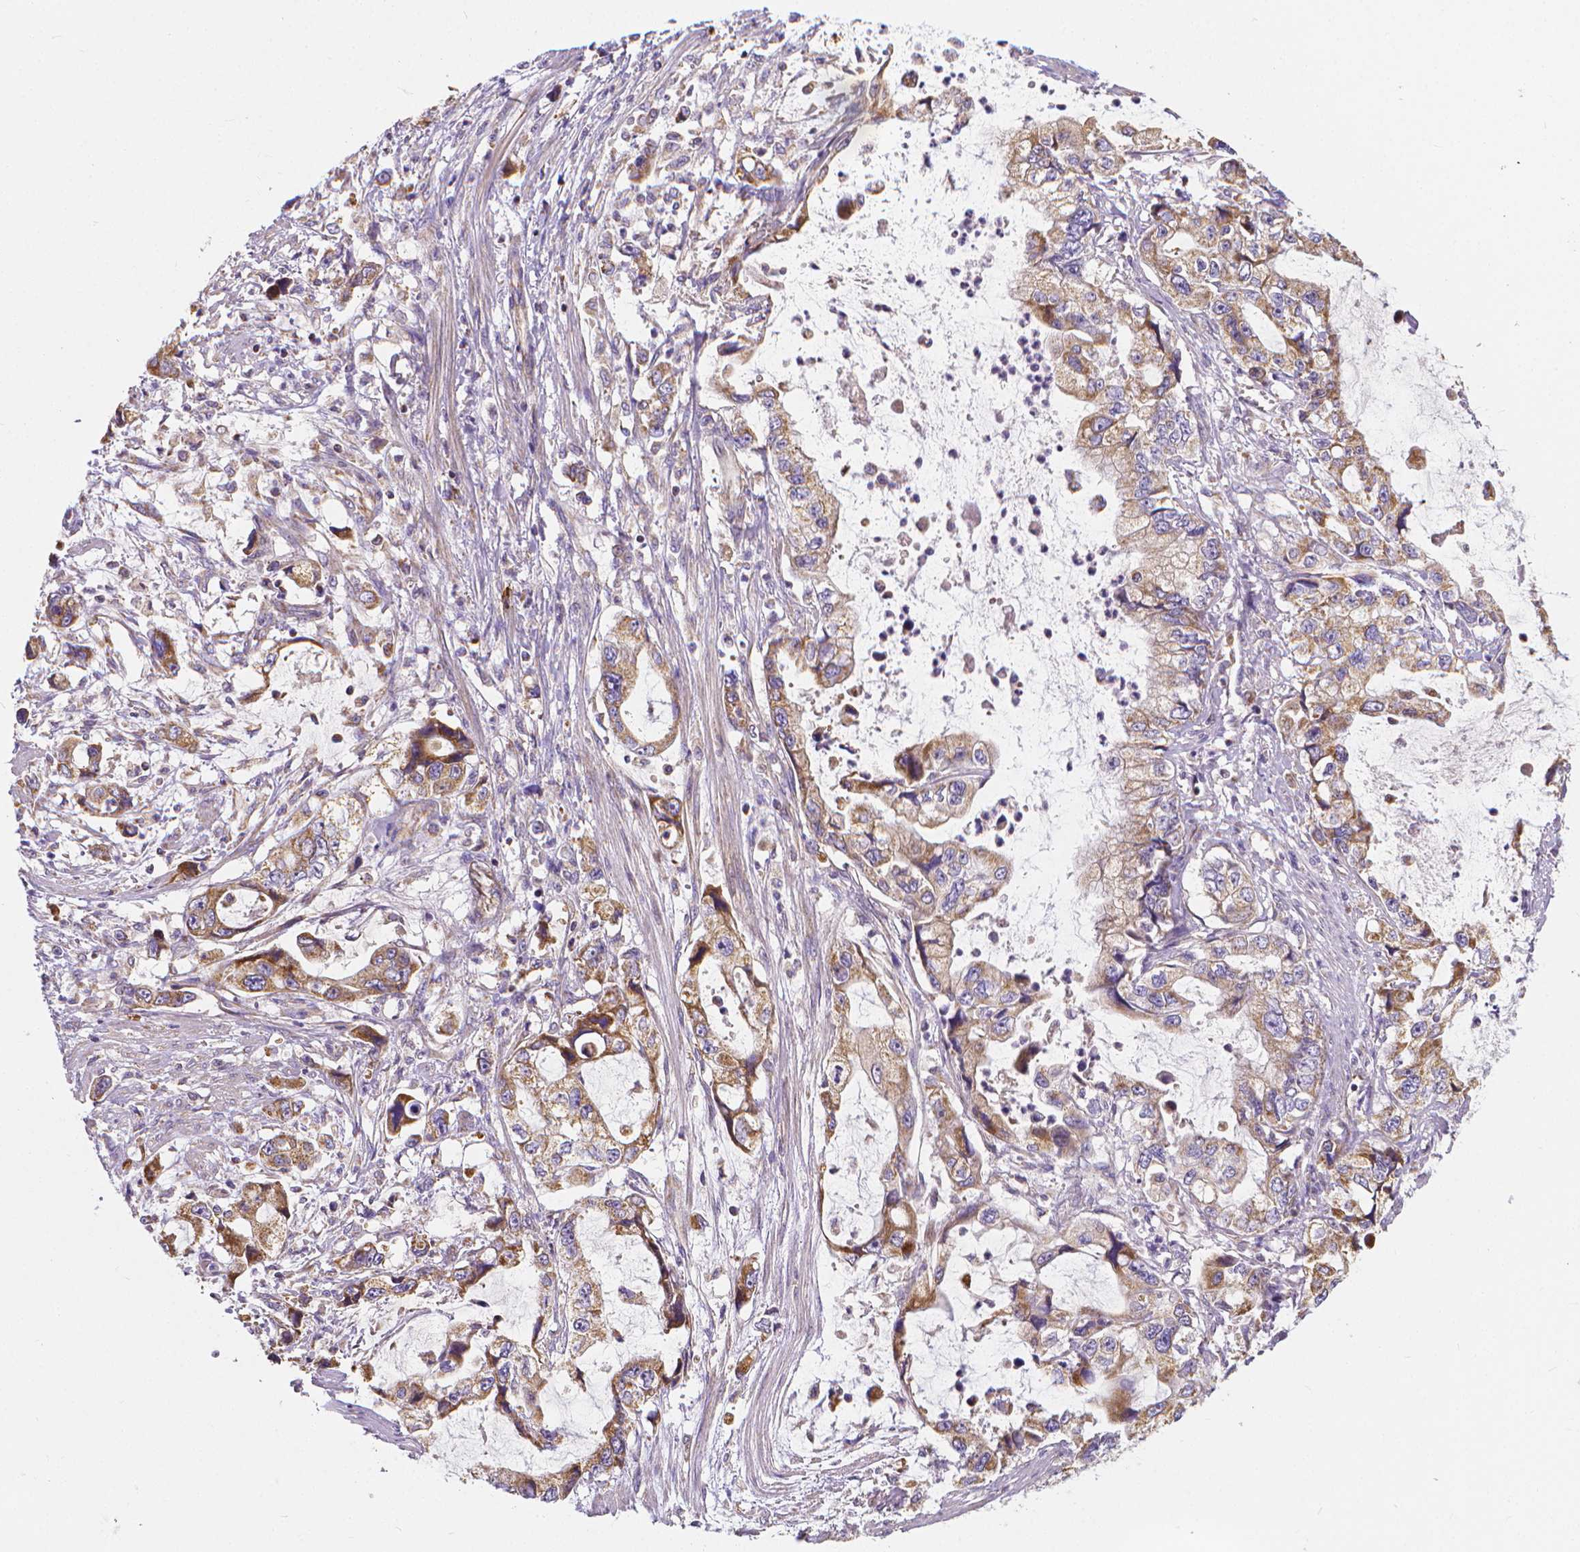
{"staining": {"intensity": "moderate", "quantity": ">75%", "location": "cytoplasmic/membranous"}, "tissue": "stomach cancer", "cell_type": "Tumor cells", "image_type": "cancer", "snomed": [{"axis": "morphology", "description": "Adenocarcinoma, NOS"}, {"axis": "topography", "description": "Pancreas"}, {"axis": "topography", "description": "Stomach, upper"}, {"axis": "topography", "description": "Stomach"}], "caption": "About >75% of tumor cells in human stomach cancer display moderate cytoplasmic/membranous protein expression as visualized by brown immunohistochemical staining.", "gene": "SNCAIP", "patient": {"sex": "male", "age": 77}}